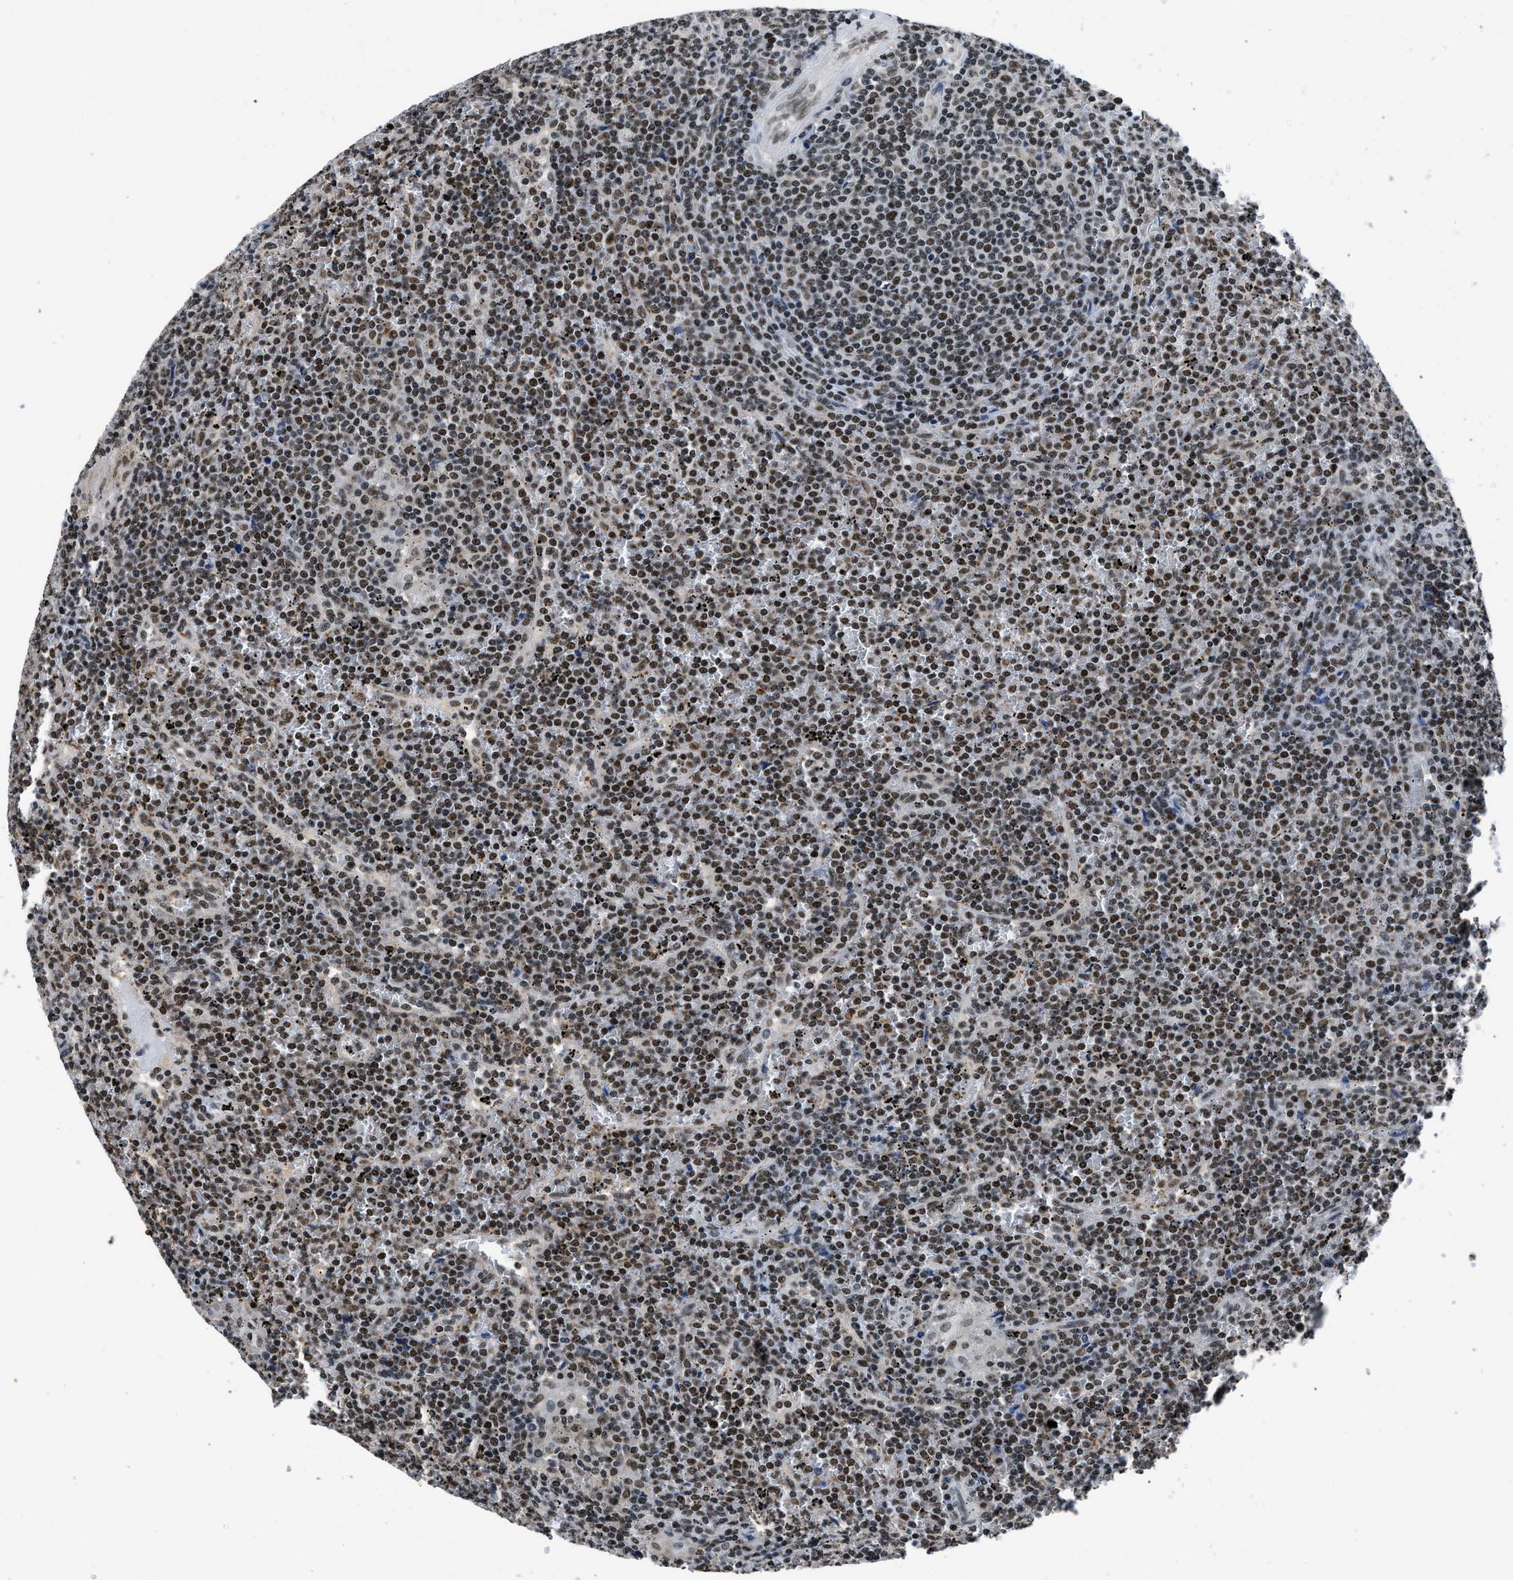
{"staining": {"intensity": "moderate", "quantity": ">75%", "location": "nuclear"}, "tissue": "lymphoma", "cell_type": "Tumor cells", "image_type": "cancer", "snomed": [{"axis": "morphology", "description": "Malignant lymphoma, non-Hodgkin's type, Low grade"}, {"axis": "topography", "description": "Spleen"}], "caption": "Tumor cells exhibit moderate nuclear positivity in approximately >75% of cells in lymphoma.", "gene": "HNRNPH2", "patient": {"sex": "female", "age": 19}}